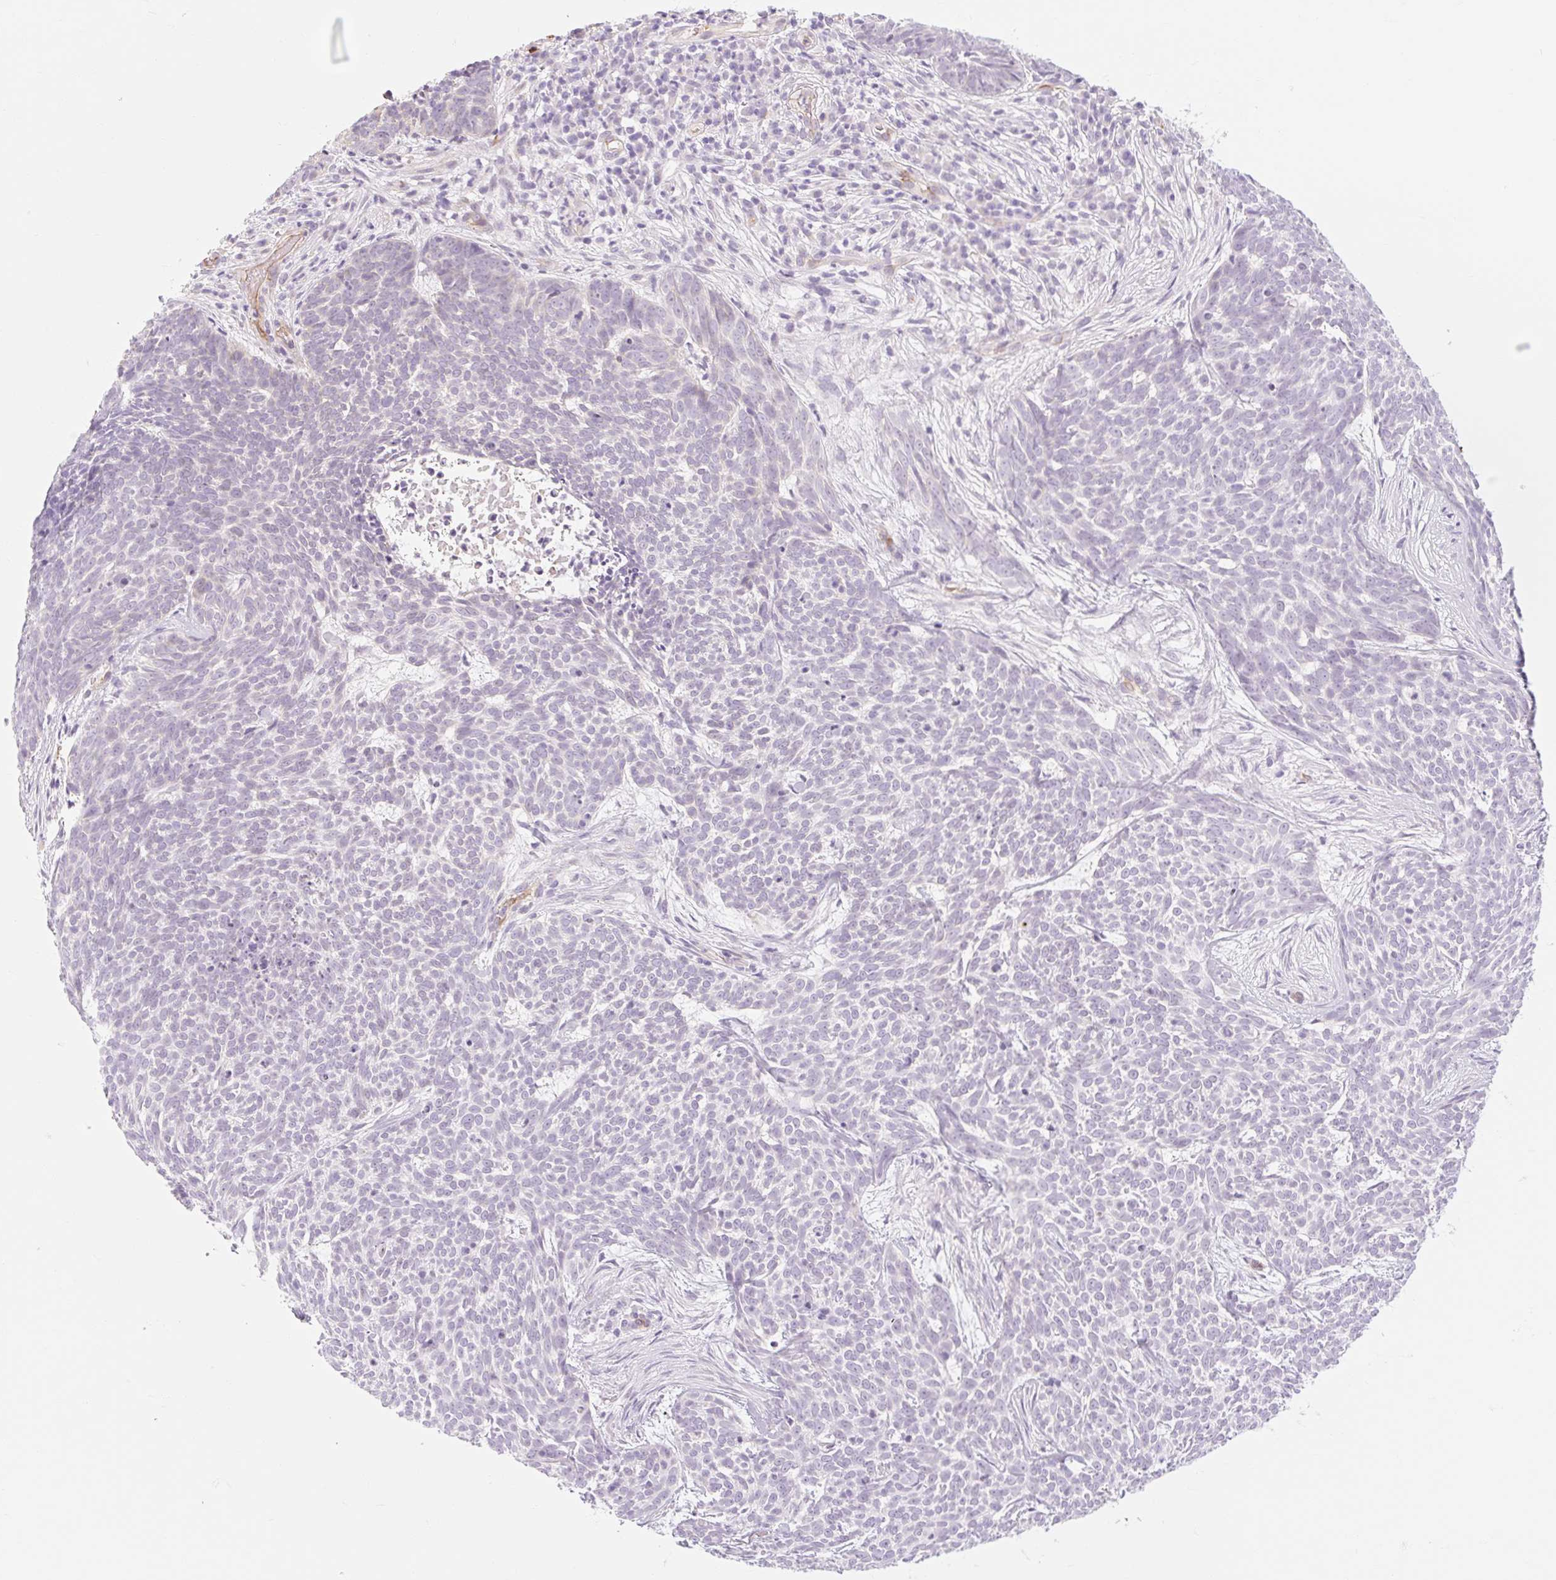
{"staining": {"intensity": "negative", "quantity": "none", "location": "none"}, "tissue": "skin cancer", "cell_type": "Tumor cells", "image_type": "cancer", "snomed": [{"axis": "morphology", "description": "Basal cell carcinoma"}, {"axis": "topography", "description": "Skin"}], "caption": "This is a image of immunohistochemistry staining of basal cell carcinoma (skin), which shows no staining in tumor cells. (Brightfield microscopy of DAB (3,3'-diaminobenzidine) immunohistochemistry at high magnification).", "gene": "TAF1L", "patient": {"sex": "female", "age": 93}}